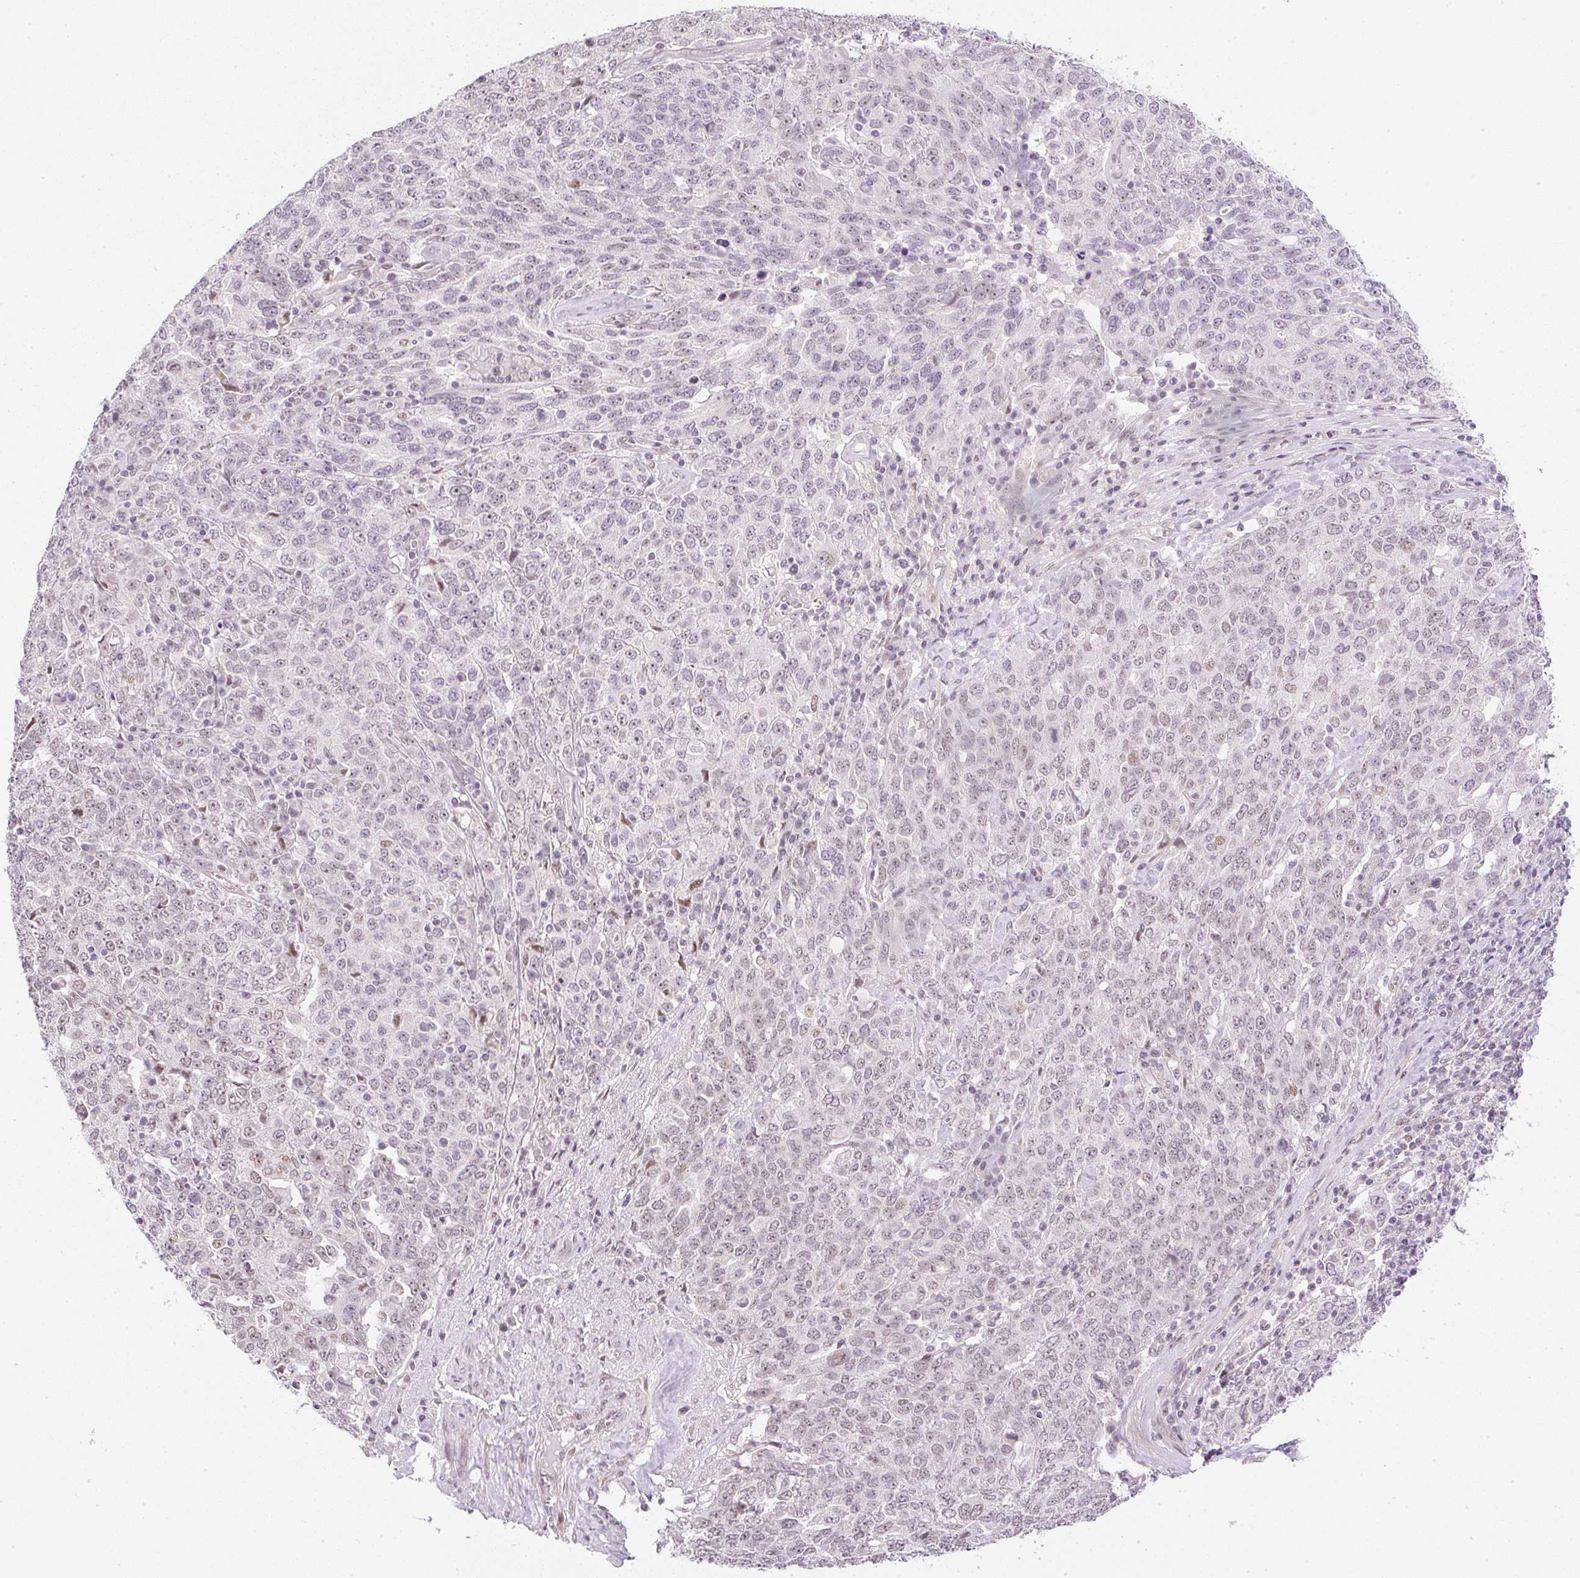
{"staining": {"intensity": "weak", "quantity": "25%-75%", "location": "nuclear"}, "tissue": "ovarian cancer", "cell_type": "Tumor cells", "image_type": "cancer", "snomed": [{"axis": "morphology", "description": "Carcinoma, endometroid"}, {"axis": "topography", "description": "Ovary"}], "caption": "Ovarian endometroid carcinoma stained with IHC shows weak nuclear expression in about 25%-75% of tumor cells.", "gene": "DPPA4", "patient": {"sex": "female", "age": 62}}